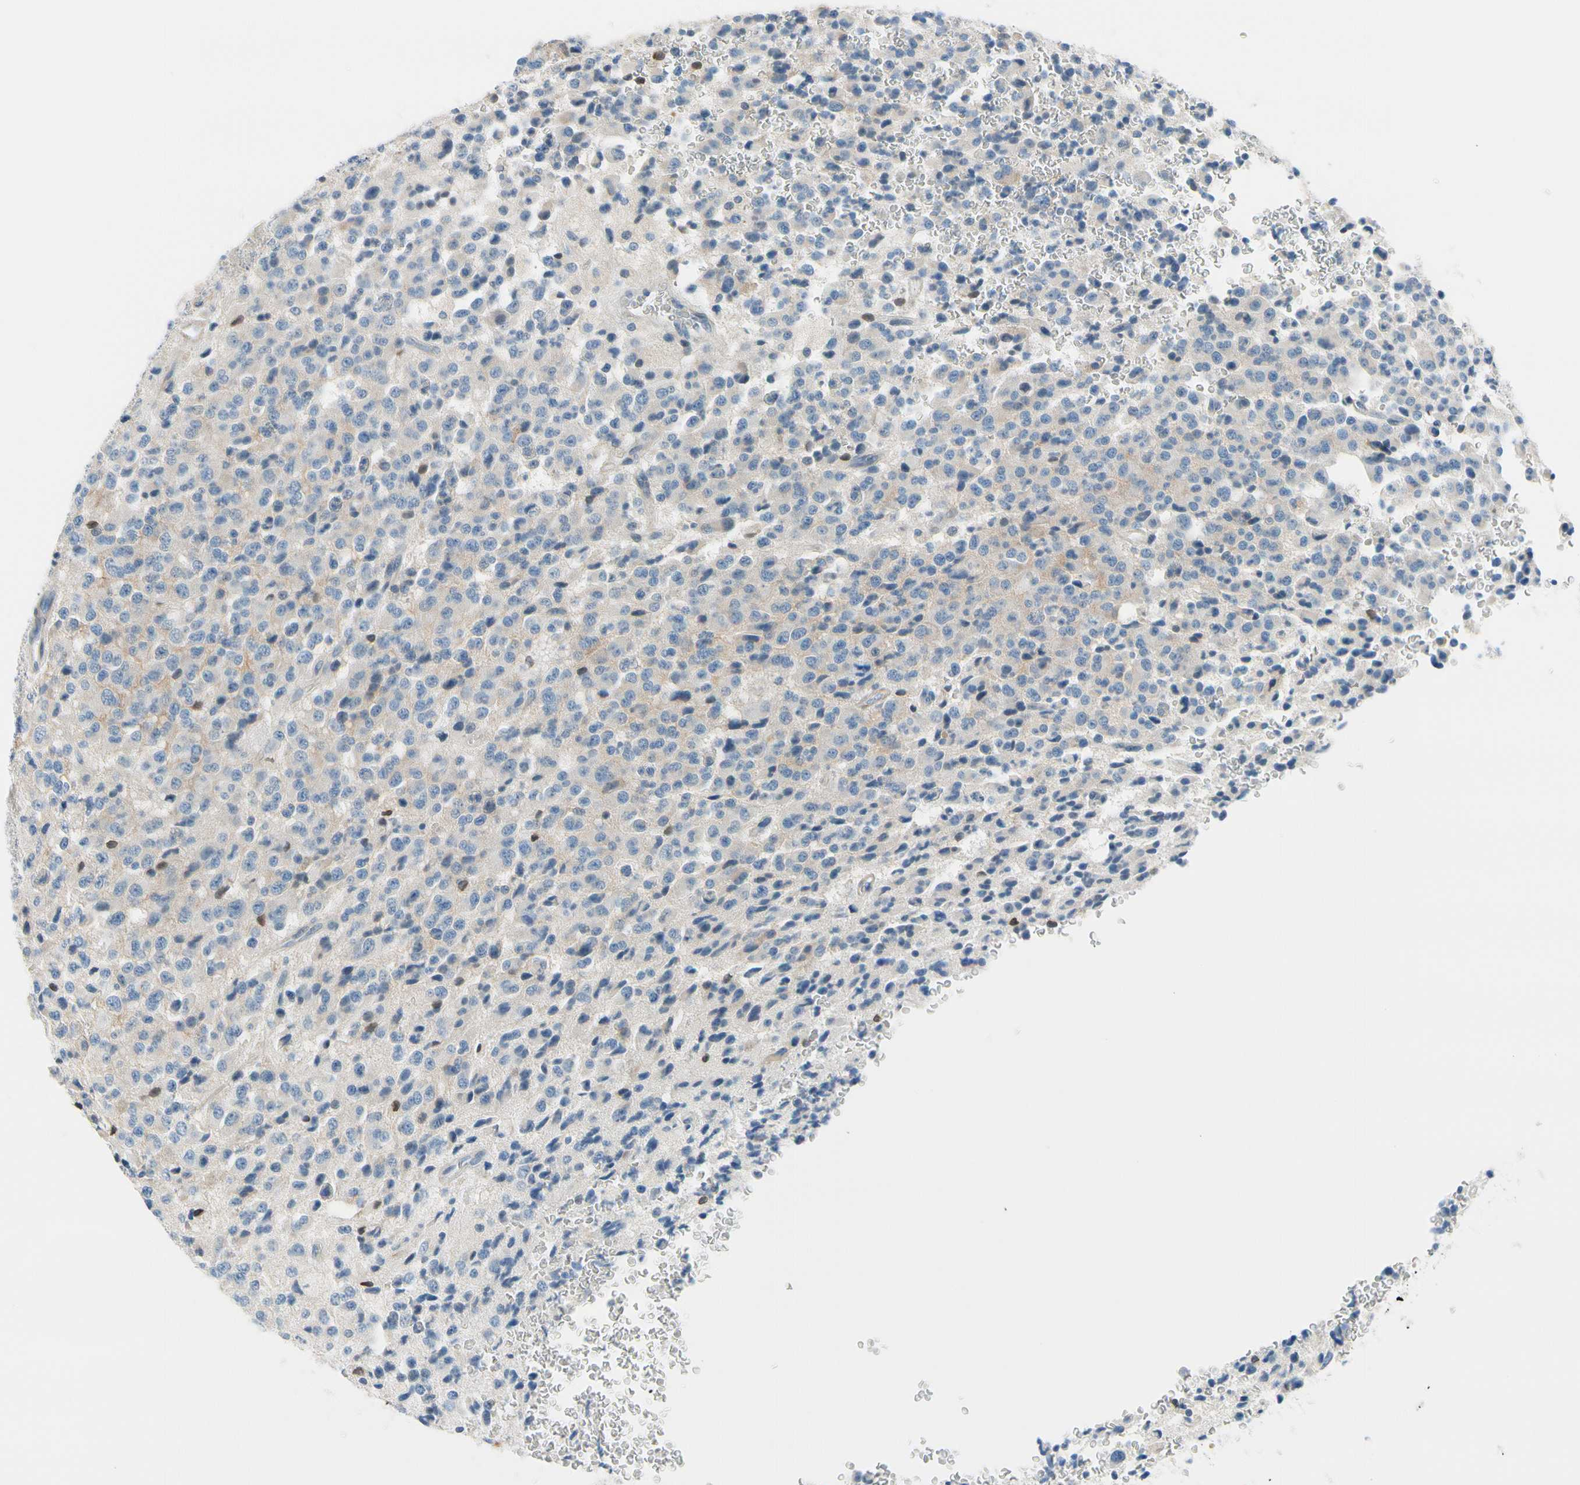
{"staining": {"intensity": "strong", "quantity": "<25%", "location": "nuclear"}, "tissue": "glioma", "cell_type": "Tumor cells", "image_type": "cancer", "snomed": [{"axis": "morphology", "description": "Glioma, malignant, High grade"}, {"axis": "topography", "description": "pancreas cauda"}], "caption": "DAB immunohistochemical staining of human malignant high-grade glioma displays strong nuclear protein staining in approximately <25% of tumor cells.", "gene": "FCER2", "patient": {"sex": "male", "age": 60}}